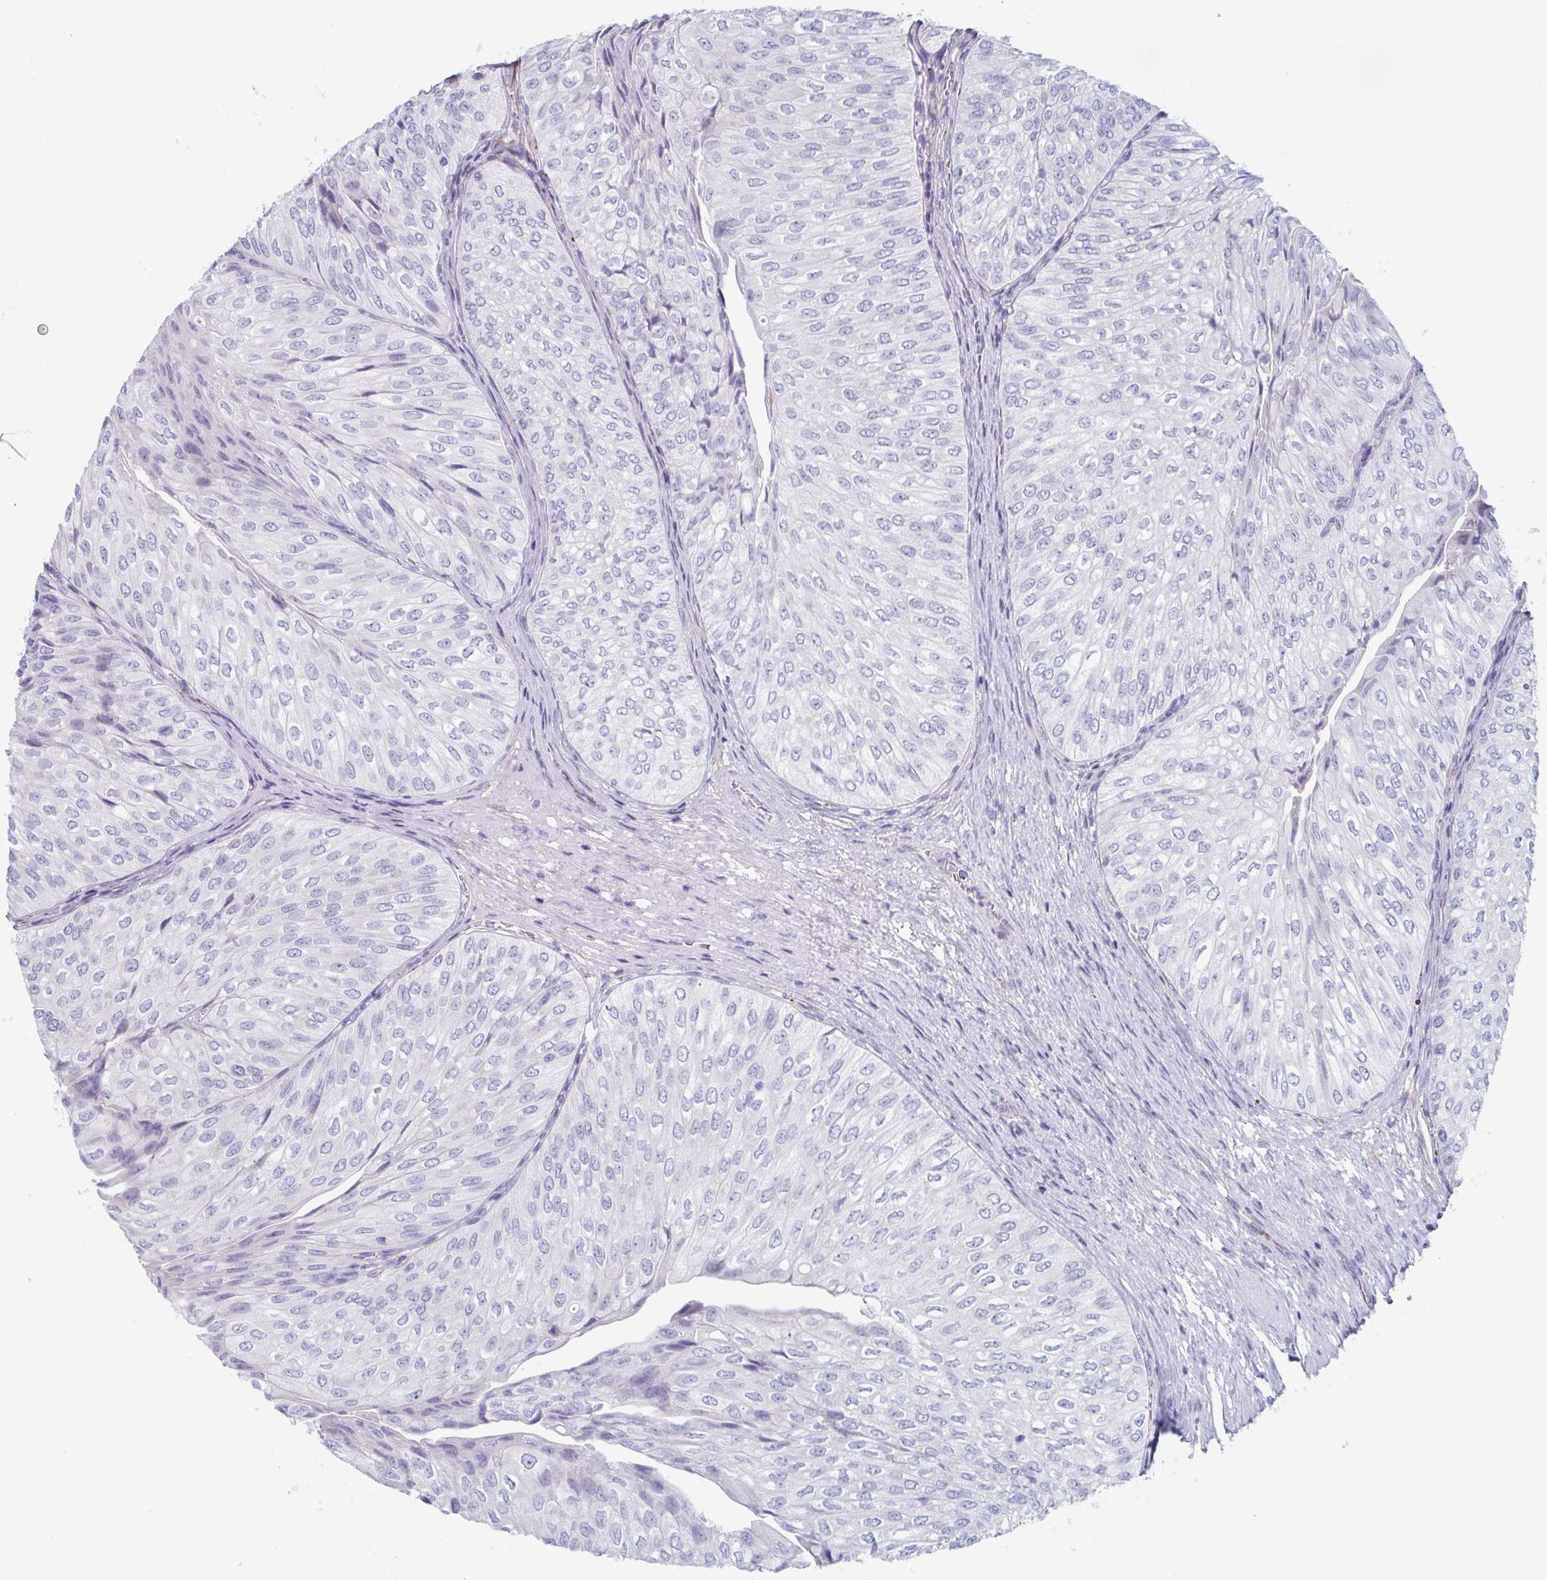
{"staining": {"intensity": "negative", "quantity": "none", "location": "none"}, "tissue": "urothelial cancer", "cell_type": "Tumor cells", "image_type": "cancer", "snomed": [{"axis": "morphology", "description": "Urothelial carcinoma, NOS"}, {"axis": "topography", "description": "Urinary bladder"}], "caption": "This is a histopathology image of immunohistochemistry (IHC) staining of urothelial cancer, which shows no staining in tumor cells.", "gene": "LYRM2", "patient": {"sex": "male", "age": 62}}